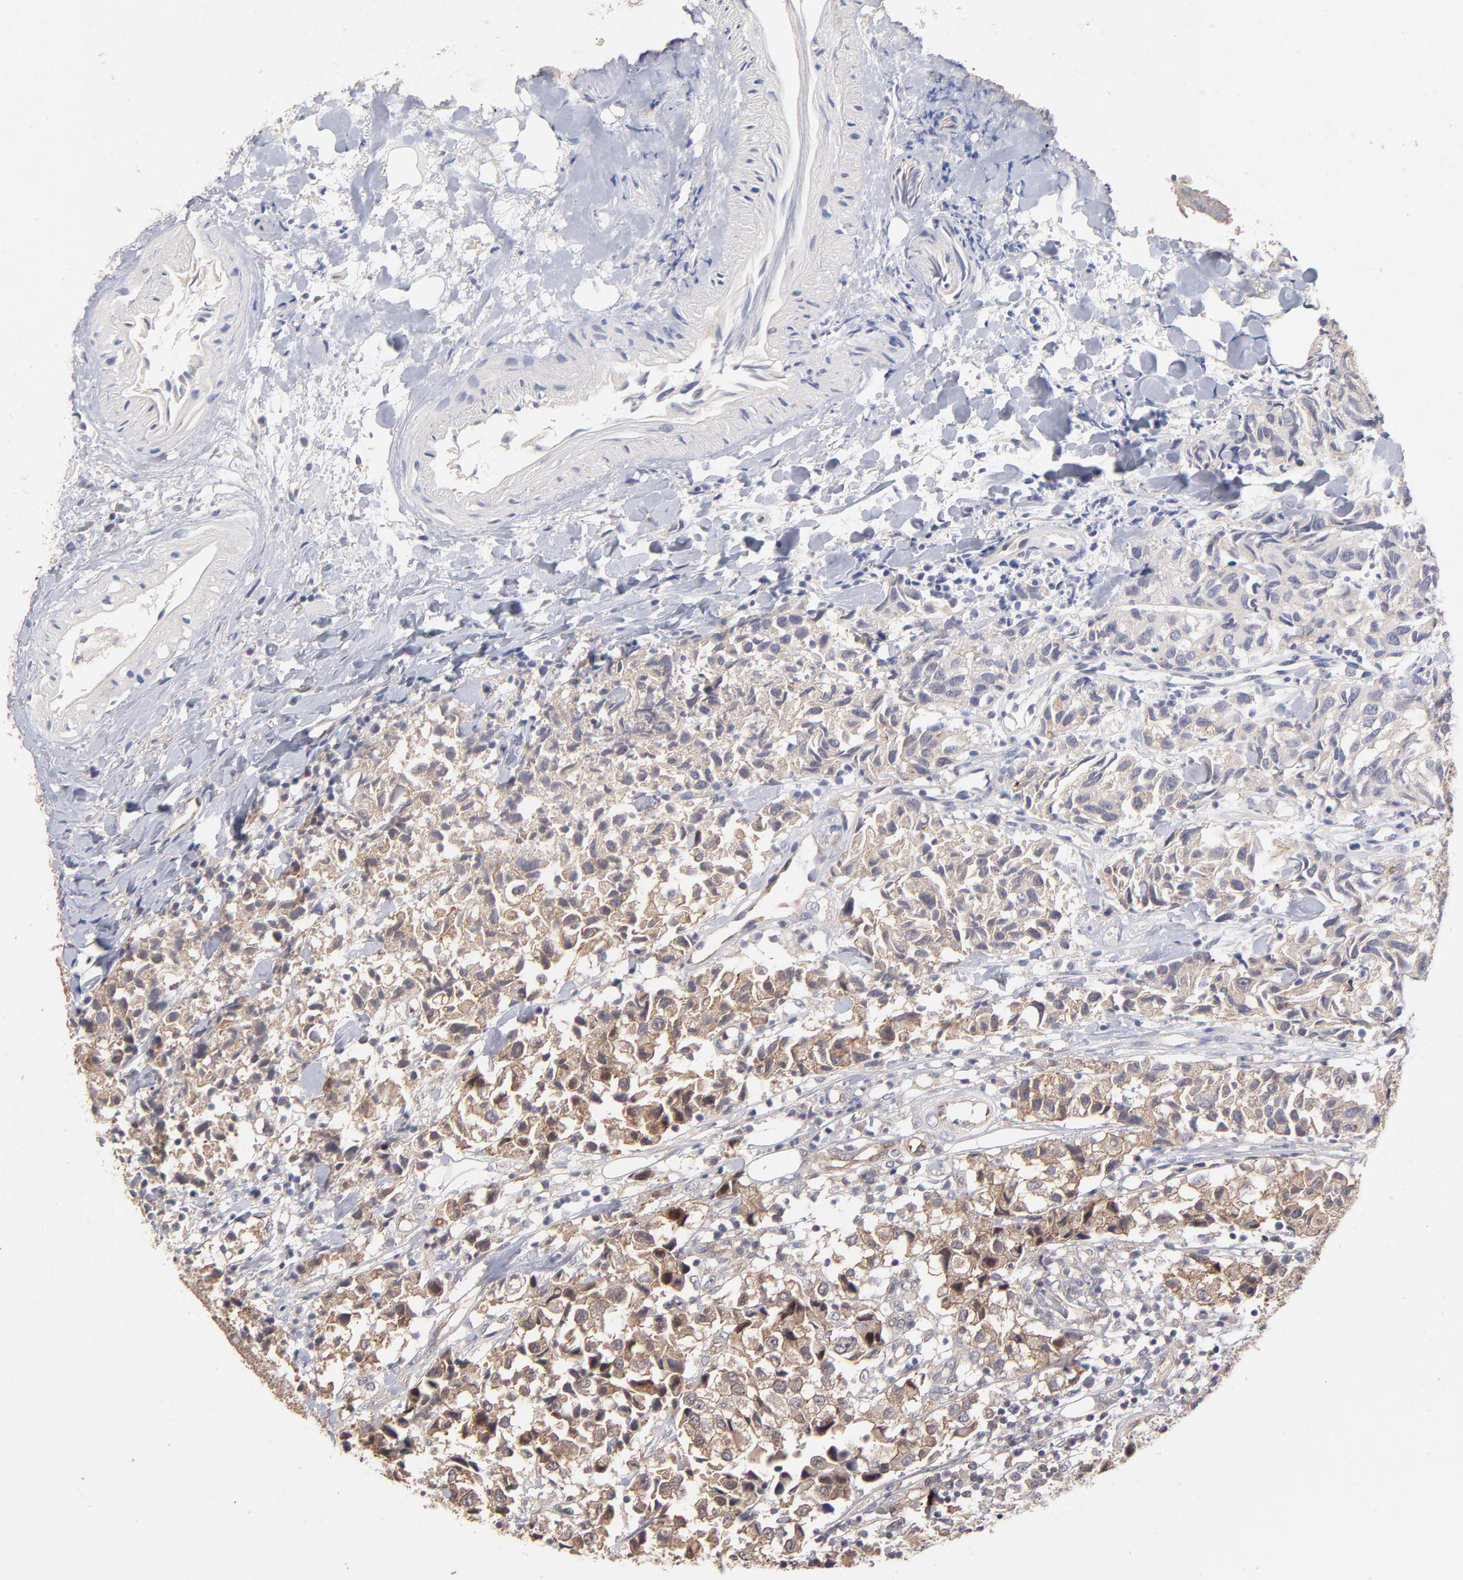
{"staining": {"intensity": "moderate", "quantity": ">75%", "location": "cytoplasmic/membranous"}, "tissue": "urothelial cancer", "cell_type": "Tumor cells", "image_type": "cancer", "snomed": [{"axis": "morphology", "description": "Urothelial carcinoma, High grade"}, {"axis": "topography", "description": "Urinary bladder"}], "caption": "Urothelial cancer stained for a protein (brown) reveals moderate cytoplasmic/membranous positive staining in approximately >75% of tumor cells.", "gene": "STAP2", "patient": {"sex": "female", "age": 75}}